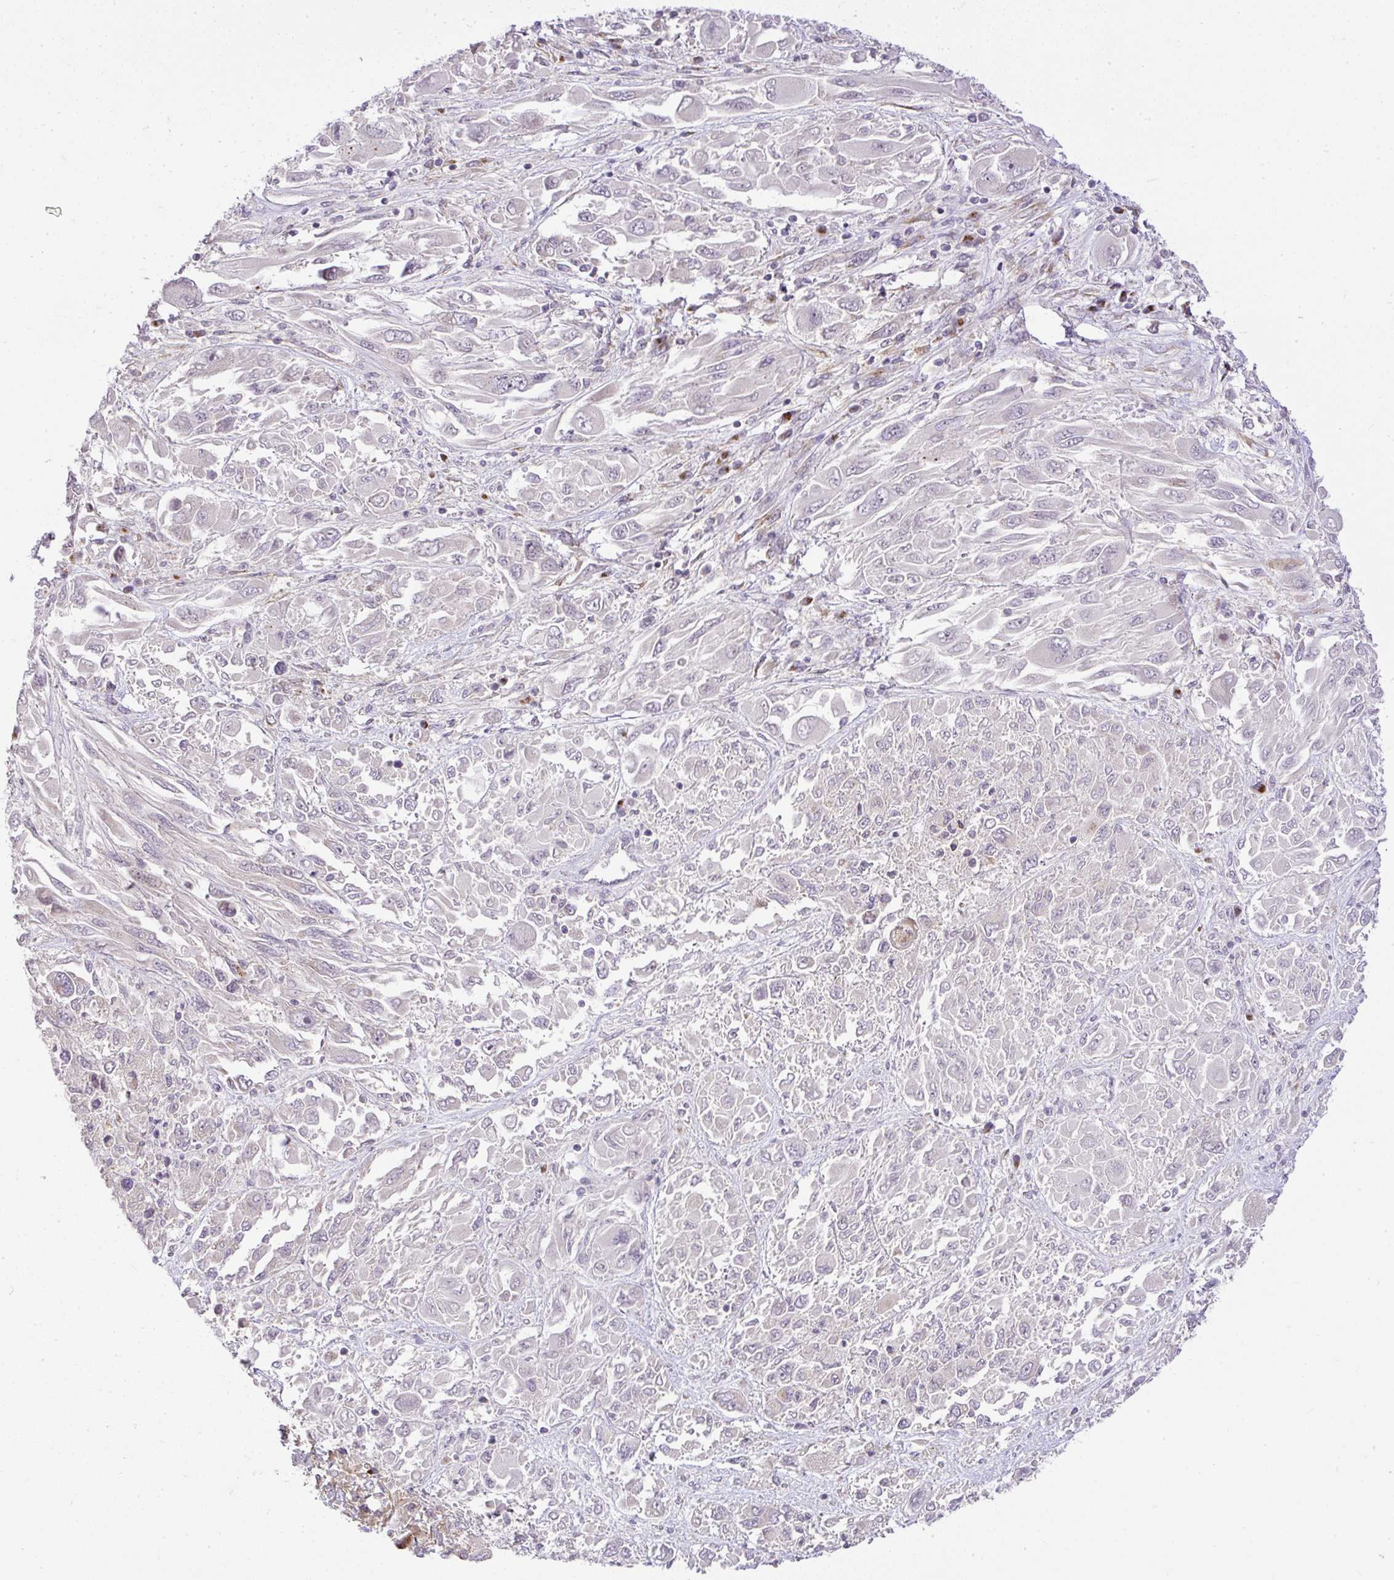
{"staining": {"intensity": "negative", "quantity": "none", "location": "none"}, "tissue": "melanoma", "cell_type": "Tumor cells", "image_type": "cancer", "snomed": [{"axis": "morphology", "description": "Malignant melanoma, NOS"}, {"axis": "topography", "description": "Skin"}], "caption": "A photomicrograph of malignant melanoma stained for a protein displays no brown staining in tumor cells. Brightfield microscopy of immunohistochemistry stained with DAB (brown) and hematoxylin (blue), captured at high magnification.", "gene": "SMC4", "patient": {"sex": "female", "age": 91}}